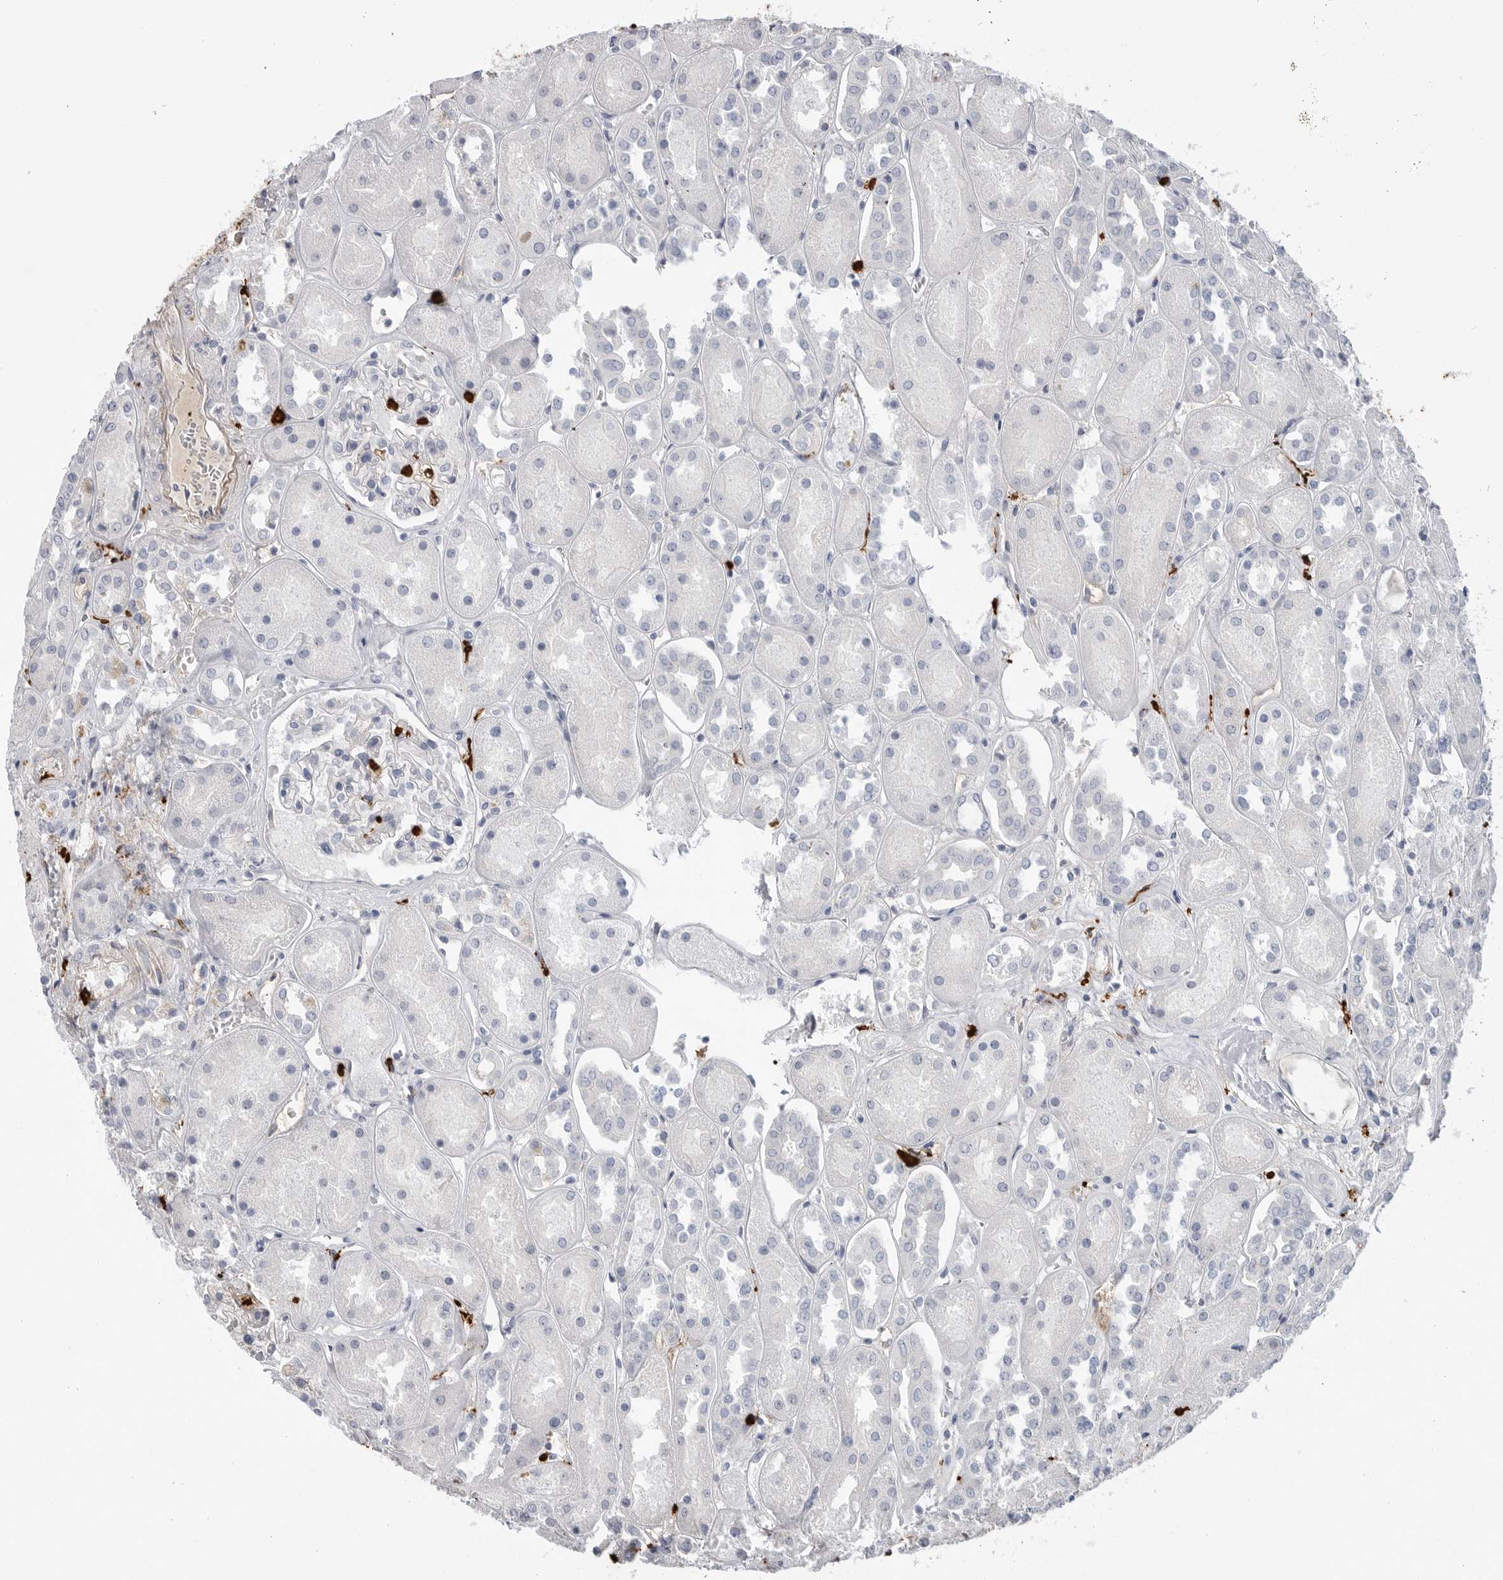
{"staining": {"intensity": "negative", "quantity": "none", "location": "none"}, "tissue": "kidney", "cell_type": "Cells in glomeruli", "image_type": "normal", "snomed": [{"axis": "morphology", "description": "Normal tissue, NOS"}, {"axis": "topography", "description": "Kidney"}], "caption": "DAB immunohistochemical staining of unremarkable kidney reveals no significant staining in cells in glomeruli. (IHC, brightfield microscopy, high magnification).", "gene": "CYB561D1", "patient": {"sex": "male", "age": 70}}